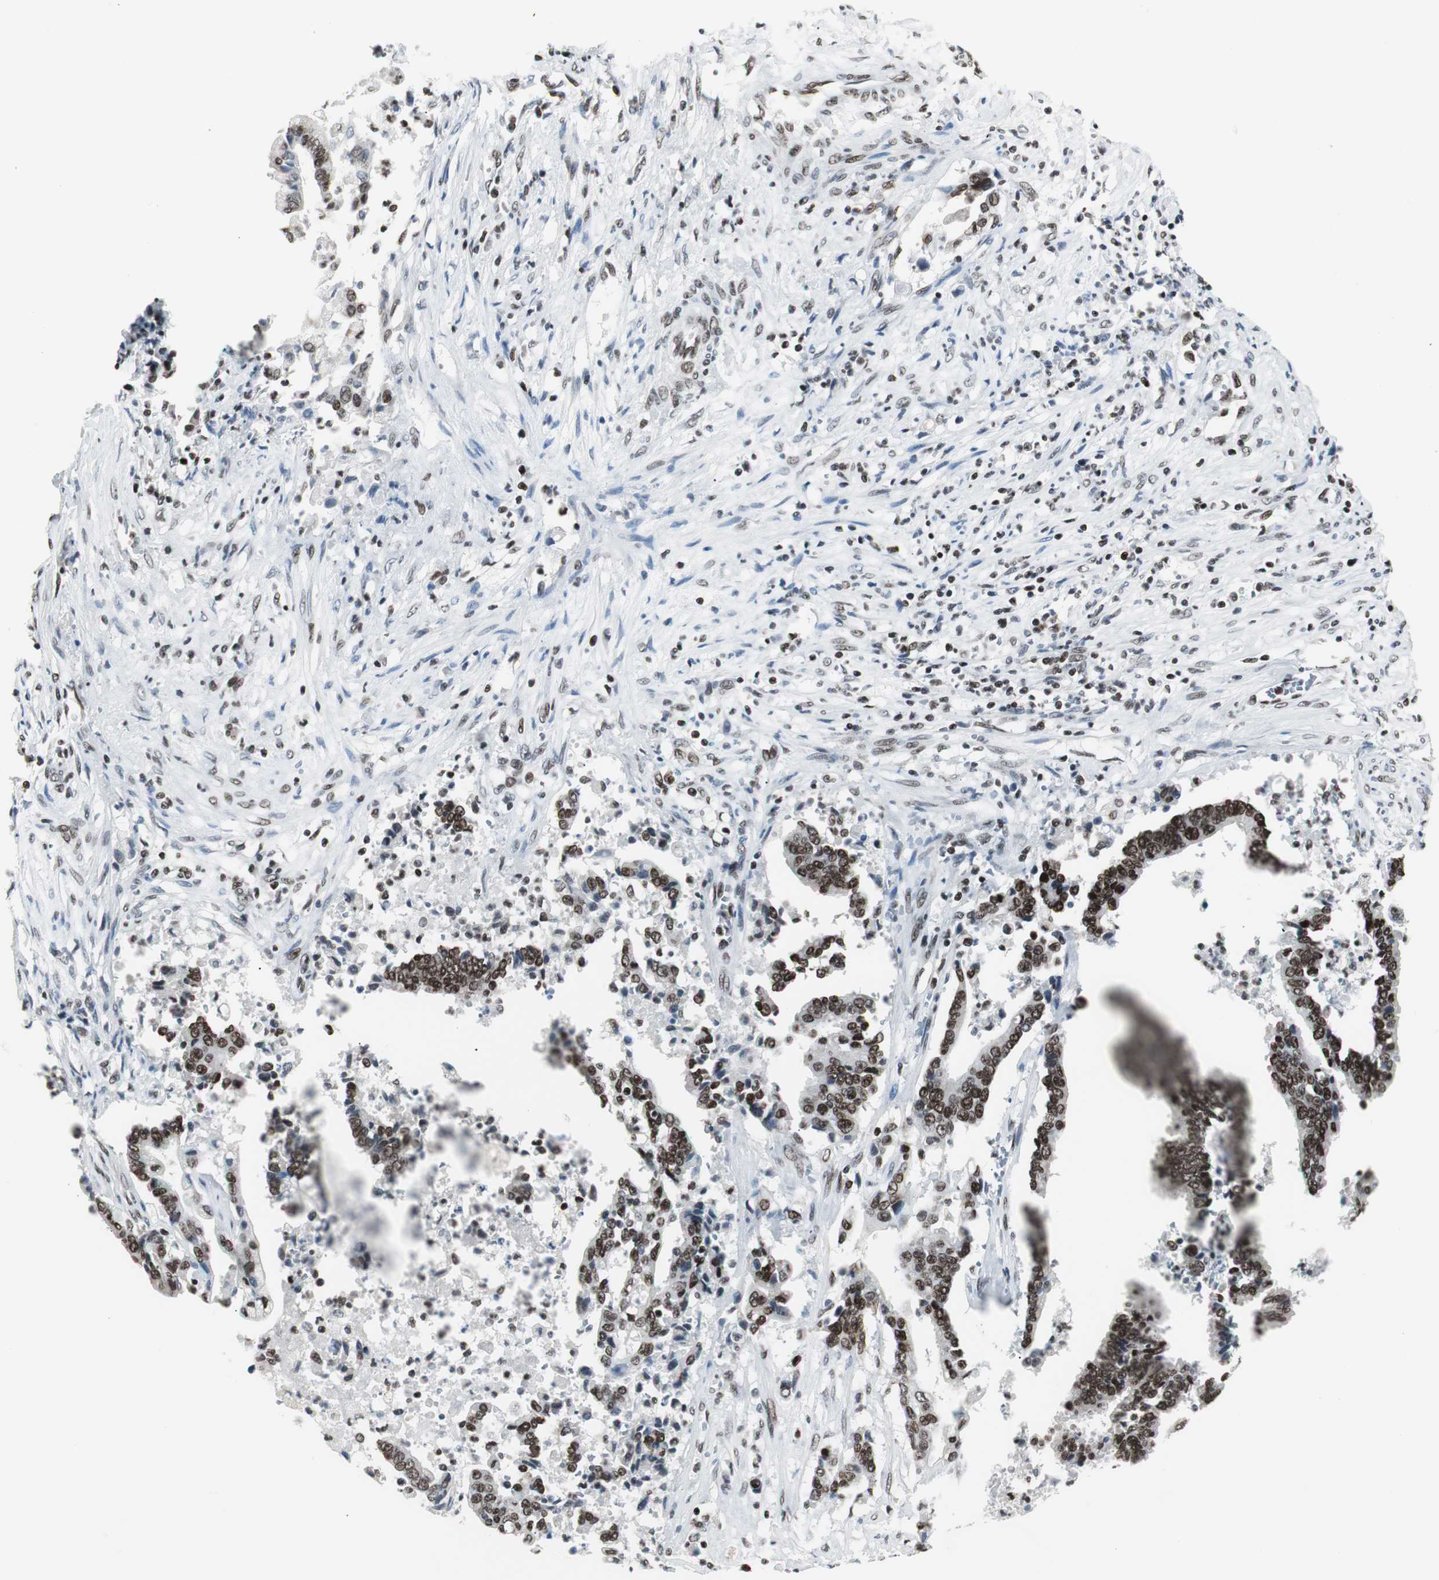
{"staining": {"intensity": "strong", "quantity": "25%-75%", "location": "nuclear"}, "tissue": "liver cancer", "cell_type": "Tumor cells", "image_type": "cancer", "snomed": [{"axis": "morphology", "description": "Cholangiocarcinoma"}, {"axis": "topography", "description": "Liver"}], "caption": "Liver cancer (cholangiocarcinoma) tissue reveals strong nuclear staining in about 25%-75% of tumor cells, visualized by immunohistochemistry.", "gene": "XRCC1", "patient": {"sex": "male", "age": 57}}